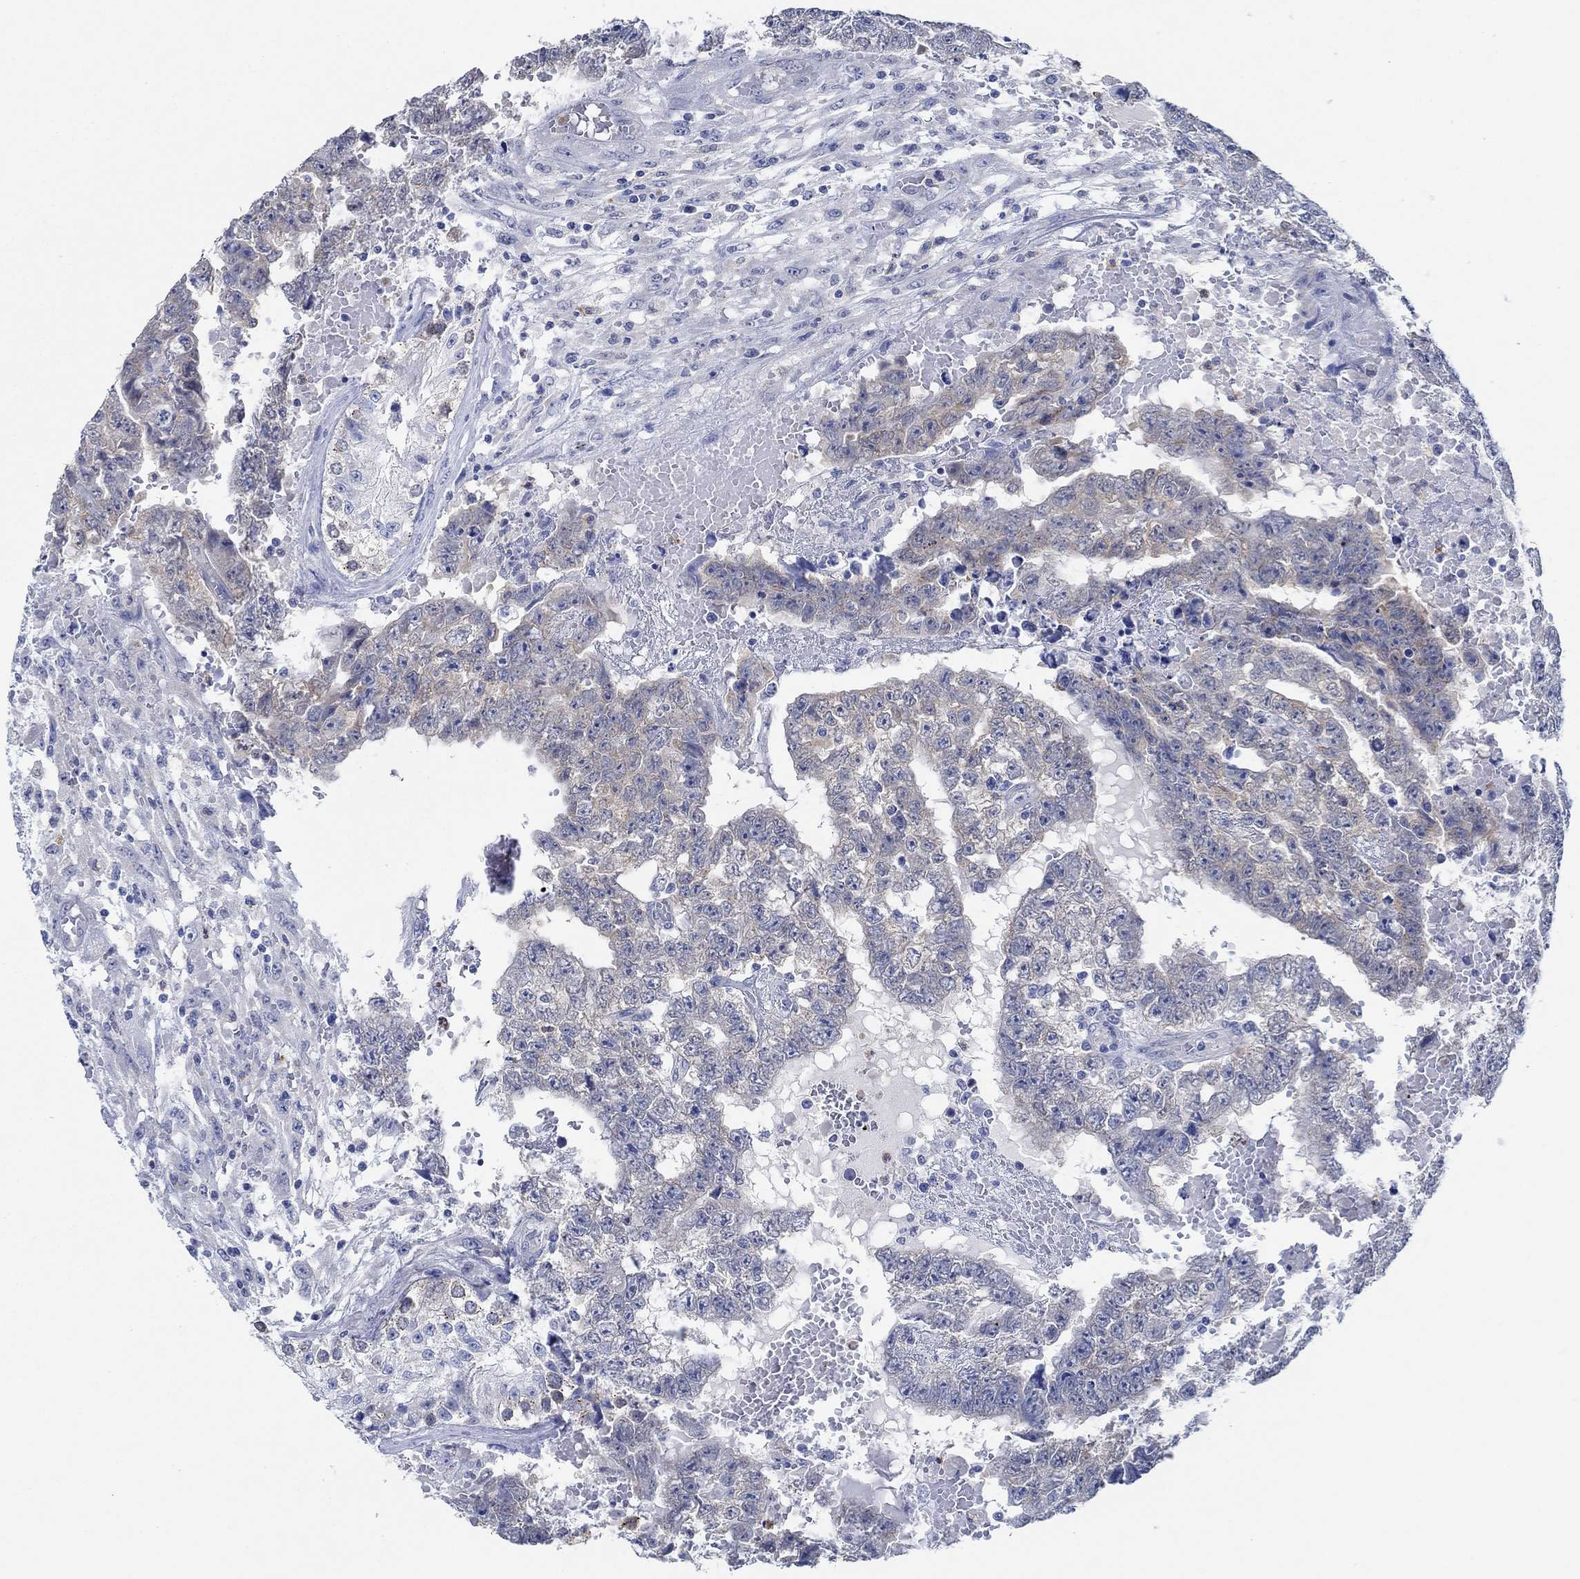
{"staining": {"intensity": "weak", "quantity": "25%-75%", "location": "cytoplasmic/membranous"}, "tissue": "testis cancer", "cell_type": "Tumor cells", "image_type": "cancer", "snomed": [{"axis": "morphology", "description": "Carcinoma, Embryonal, NOS"}, {"axis": "topography", "description": "Testis"}], "caption": "Weak cytoplasmic/membranous protein expression is identified in about 25%-75% of tumor cells in testis cancer.", "gene": "ZNF671", "patient": {"sex": "male", "age": 25}}